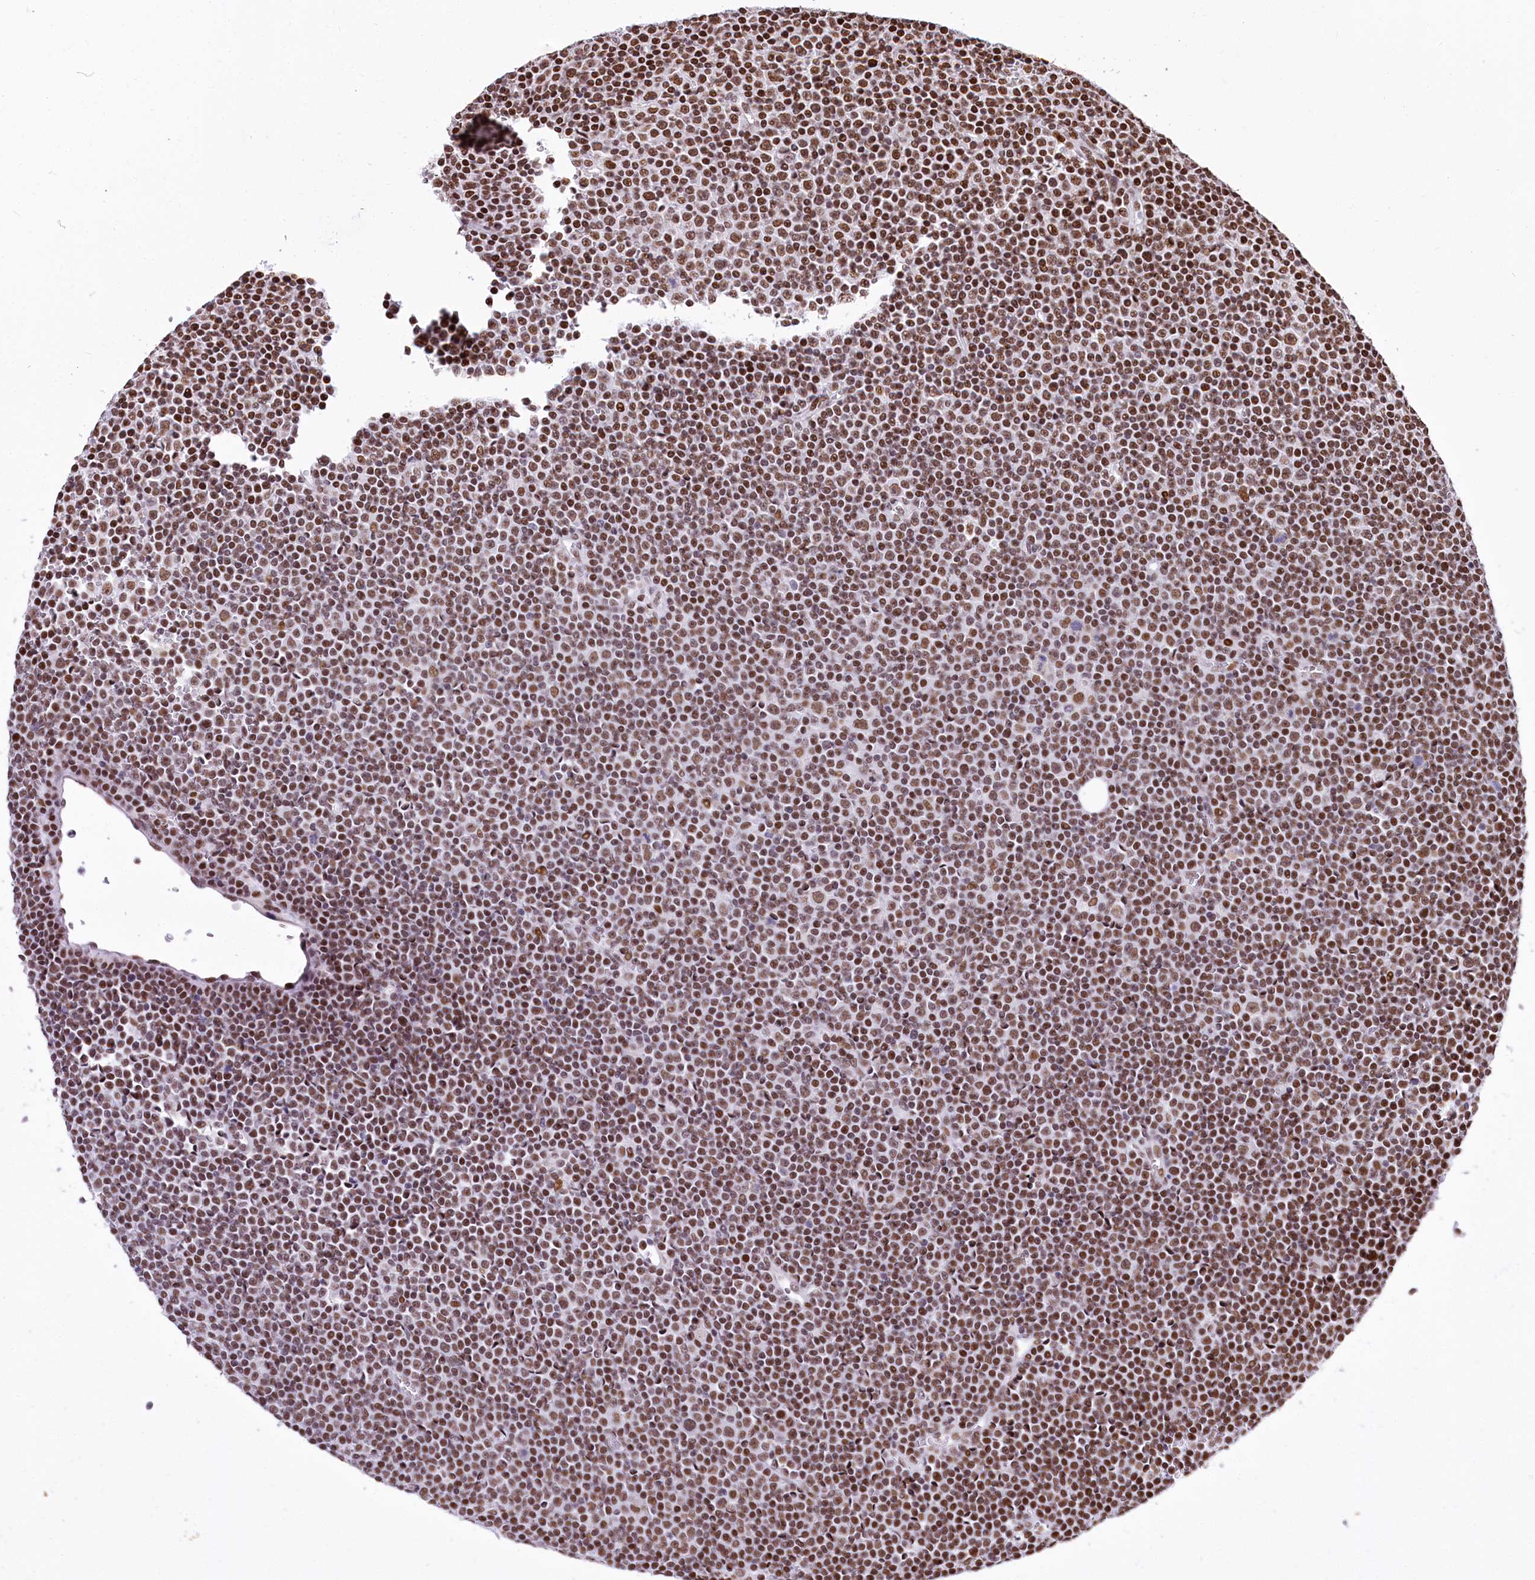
{"staining": {"intensity": "moderate", "quantity": ">75%", "location": "nuclear"}, "tissue": "lymphoma", "cell_type": "Tumor cells", "image_type": "cancer", "snomed": [{"axis": "morphology", "description": "Malignant lymphoma, non-Hodgkin's type, Low grade"}, {"axis": "topography", "description": "Lymph node"}], "caption": "Immunohistochemistry (IHC) of lymphoma shows medium levels of moderate nuclear expression in approximately >75% of tumor cells.", "gene": "POU4F3", "patient": {"sex": "female", "age": 67}}